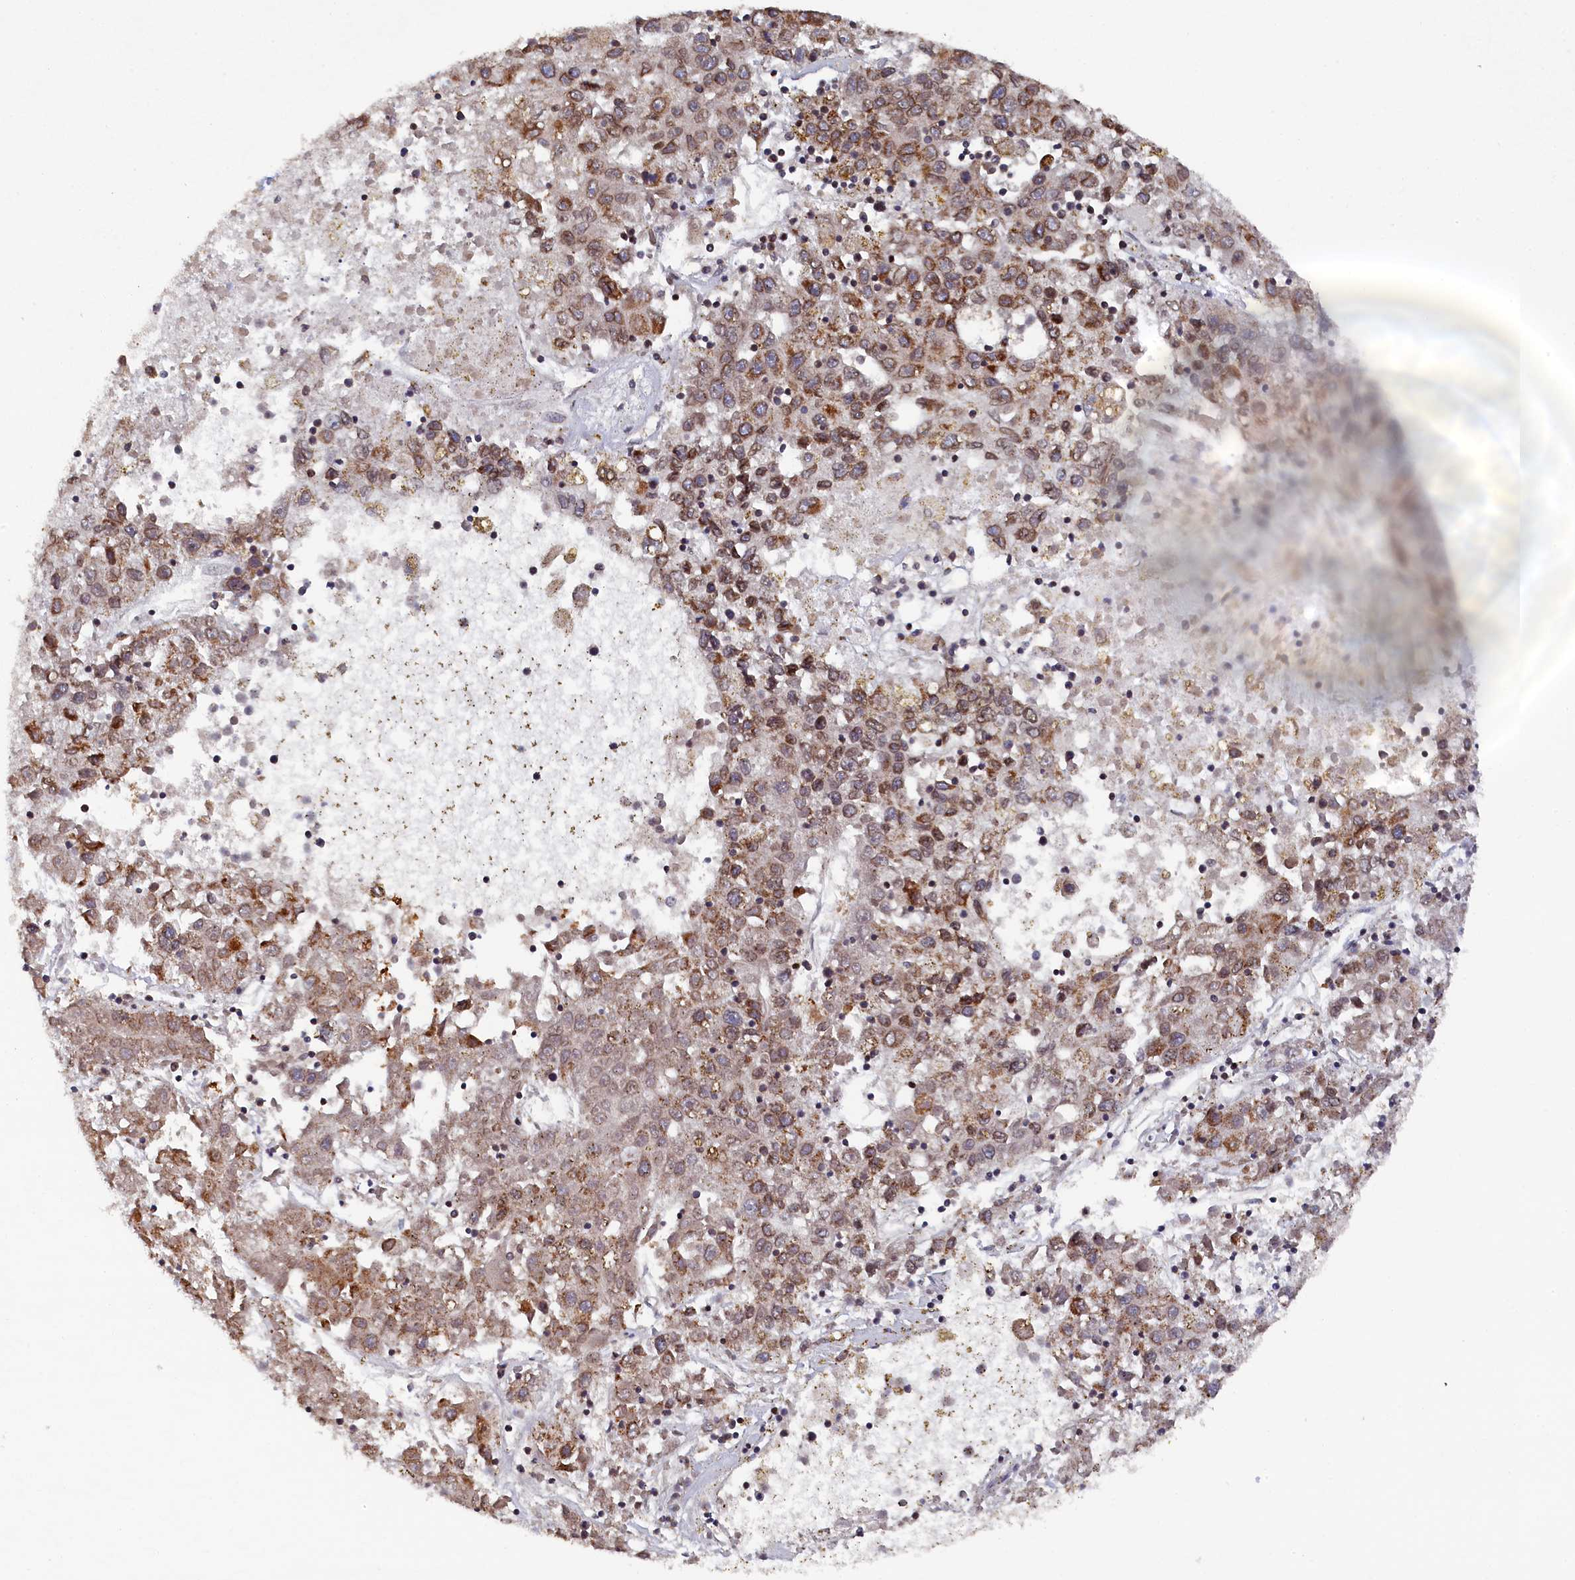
{"staining": {"intensity": "moderate", "quantity": ">75%", "location": "cytoplasmic/membranous,nuclear"}, "tissue": "liver cancer", "cell_type": "Tumor cells", "image_type": "cancer", "snomed": [{"axis": "morphology", "description": "Carcinoma, Hepatocellular, NOS"}, {"axis": "topography", "description": "Liver"}], "caption": "DAB immunohistochemical staining of human hepatocellular carcinoma (liver) shows moderate cytoplasmic/membranous and nuclear protein positivity in approximately >75% of tumor cells.", "gene": "ANKEF1", "patient": {"sex": "male", "age": 49}}